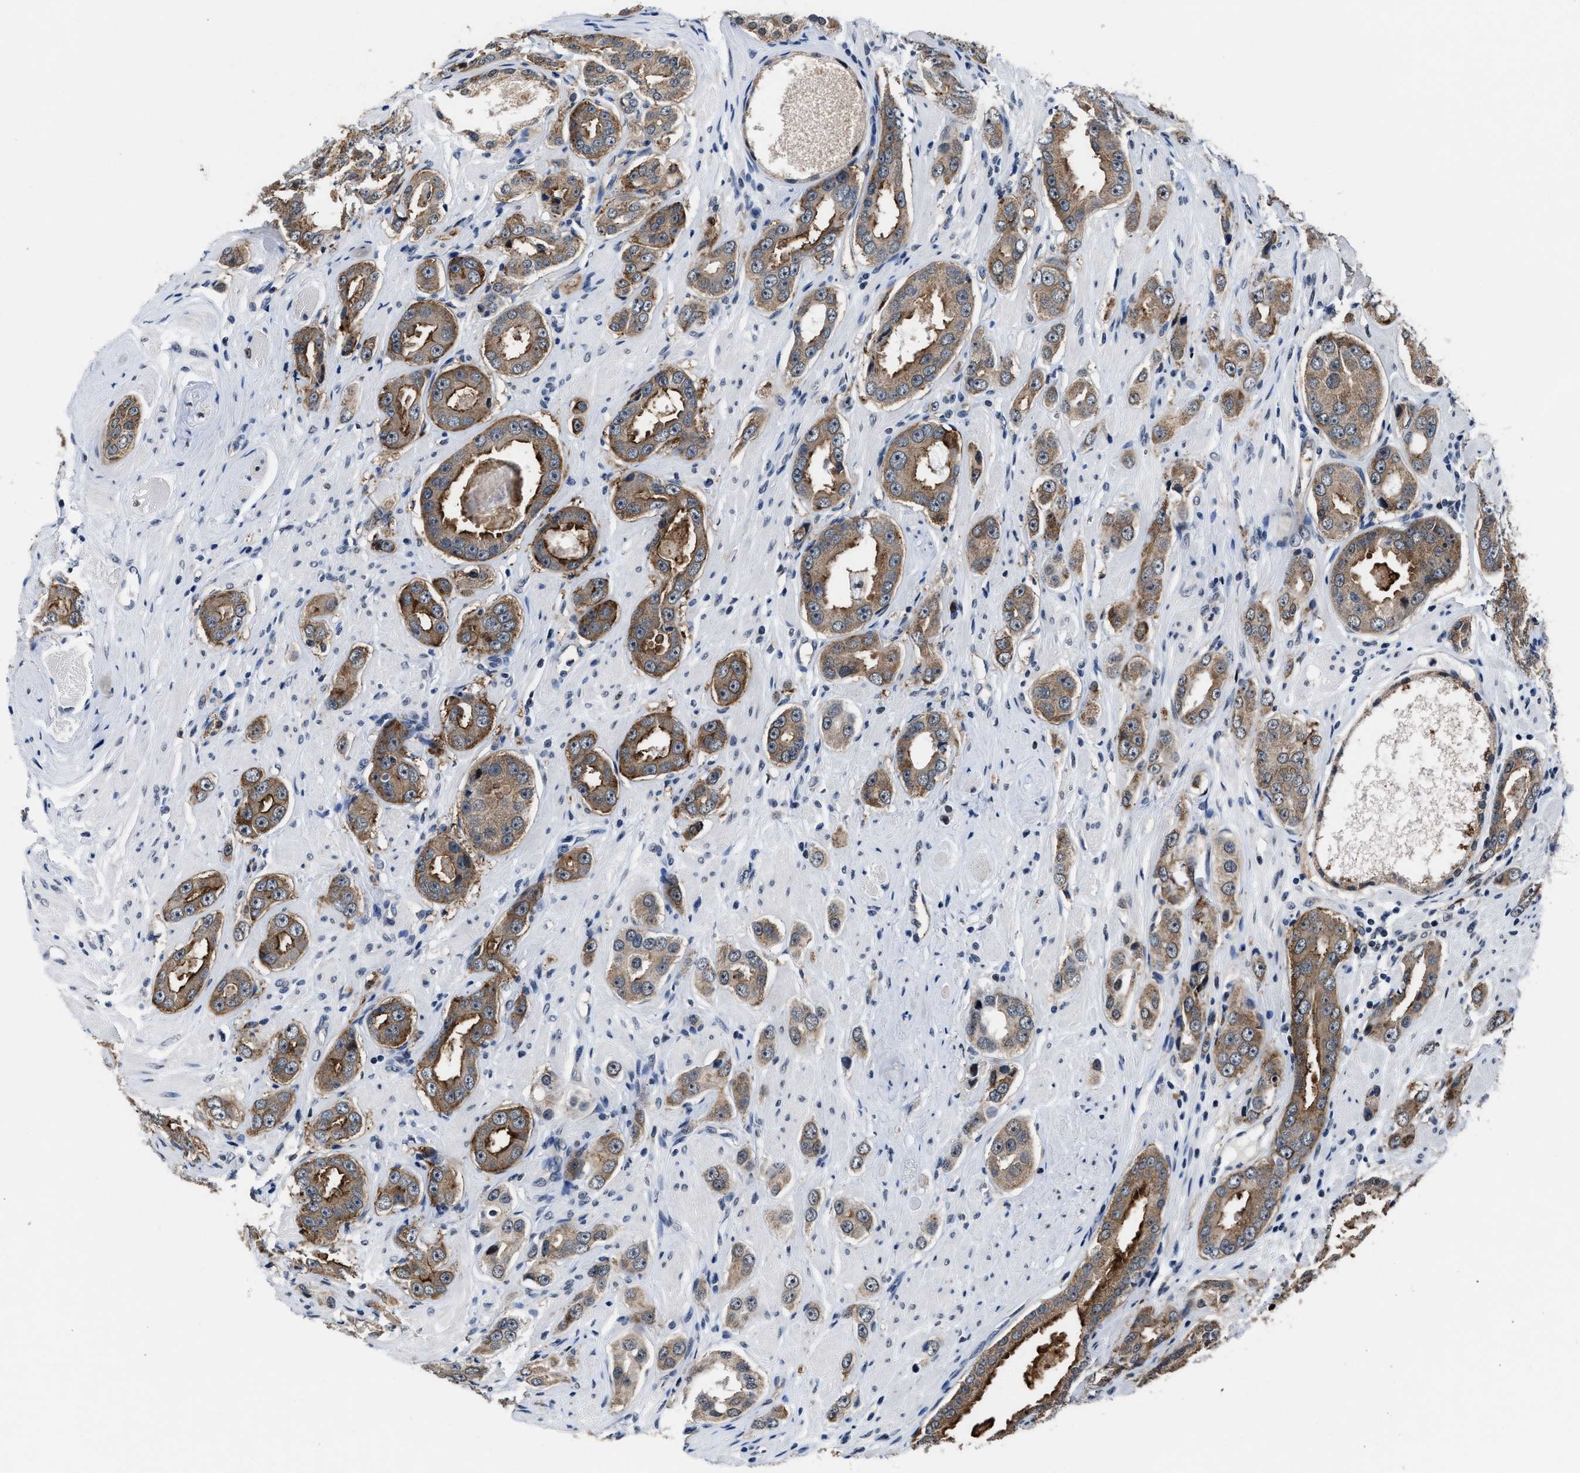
{"staining": {"intensity": "moderate", "quantity": ">75%", "location": "cytoplasmic/membranous"}, "tissue": "prostate cancer", "cell_type": "Tumor cells", "image_type": "cancer", "snomed": [{"axis": "morphology", "description": "Adenocarcinoma, Medium grade"}, {"axis": "topography", "description": "Prostate"}], "caption": "A photomicrograph of prostate cancer (medium-grade adenocarcinoma) stained for a protein exhibits moderate cytoplasmic/membranous brown staining in tumor cells.", "gene": "MARCKSL1", "patient": {"sex": "male", "age": 53}}